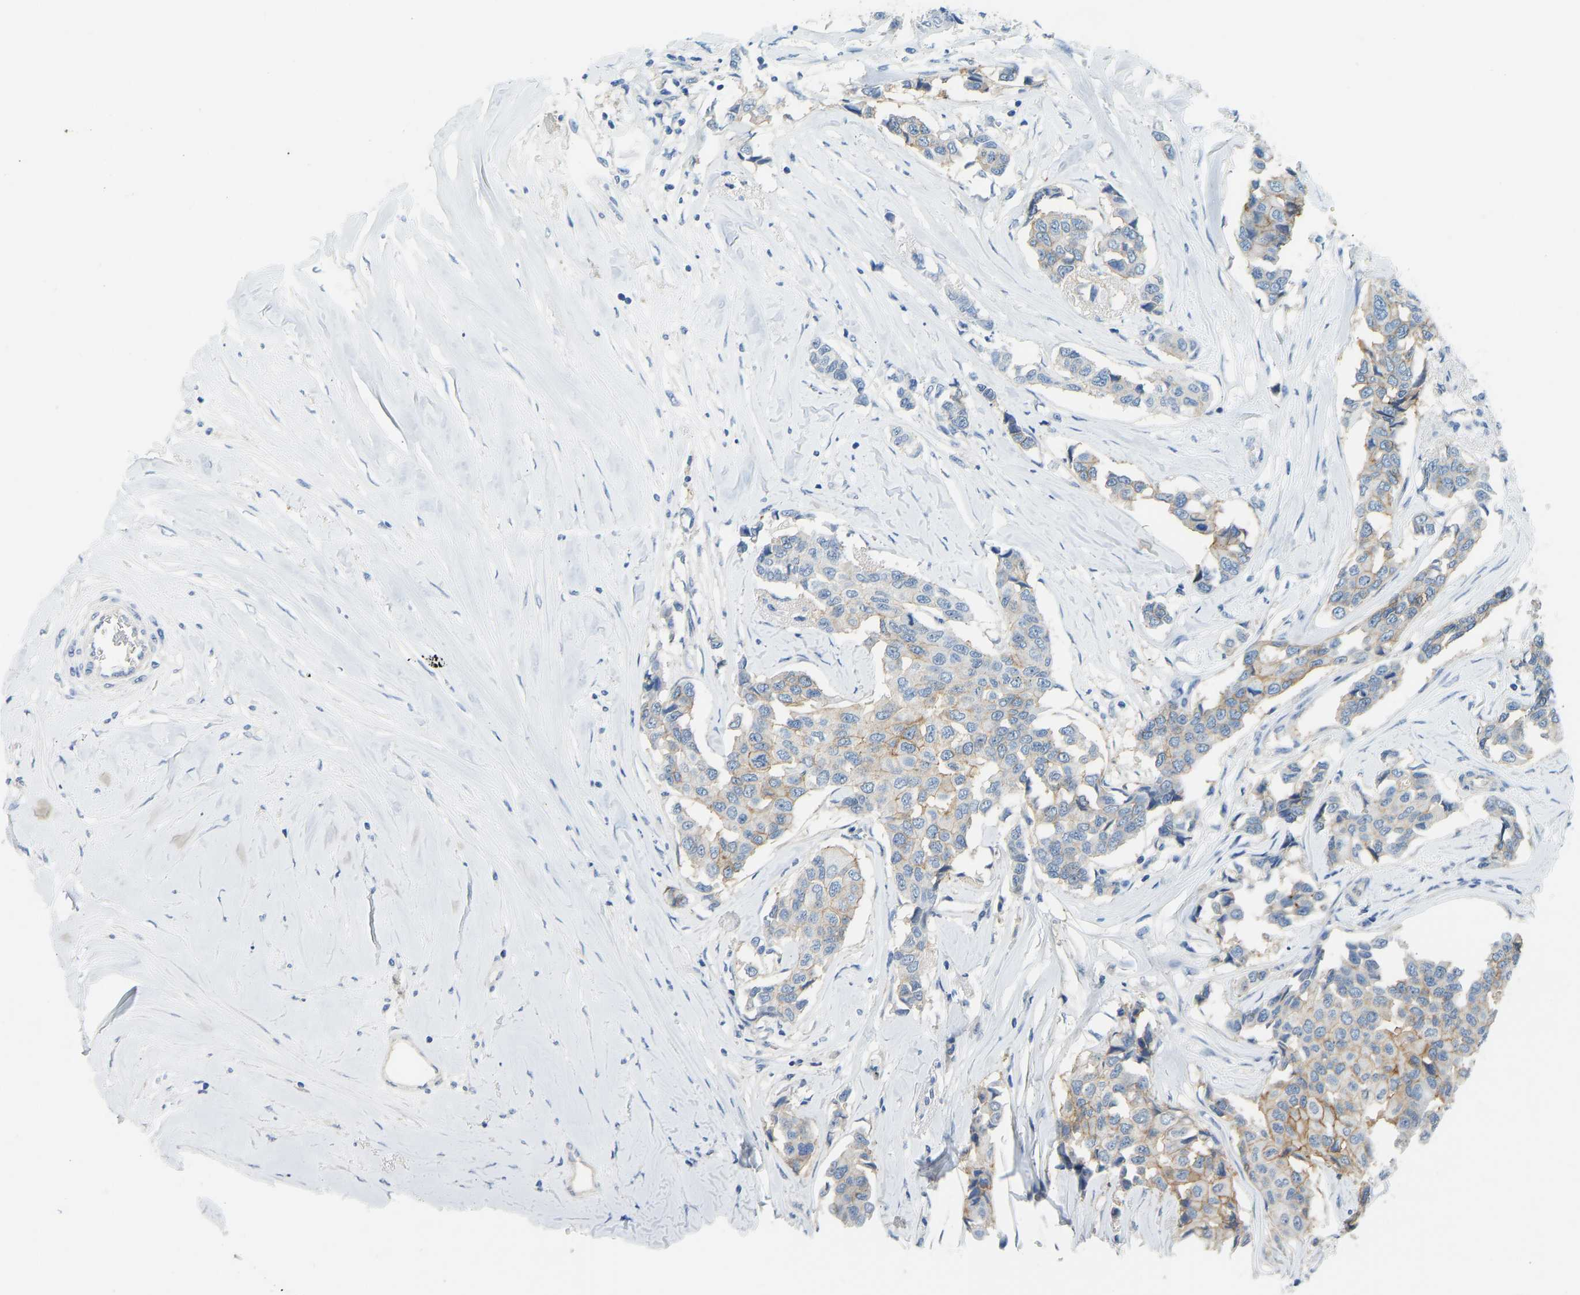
{"staining": {"intensity": "moderate", "quantity": "<25%", "location": "cytoplasmic/membranous"}, "tissue": "breast cancer", "cell_type": "Tumor cells", "image_type": "cancer", "snomed": [{"axis": "morphology", "description": "Duct carcinoma"}, {"axis": "topography", "description": "Breast"}], "caption": "This histopathology image reveals immunohistochemistry (IHC) staining of human breast cancer, with low moderate cytoplasmic/membranous expression in approximately <25% of tumor cells.", "gene": "ATP1A1", "patient": {"sex": "female", "age": 80}}